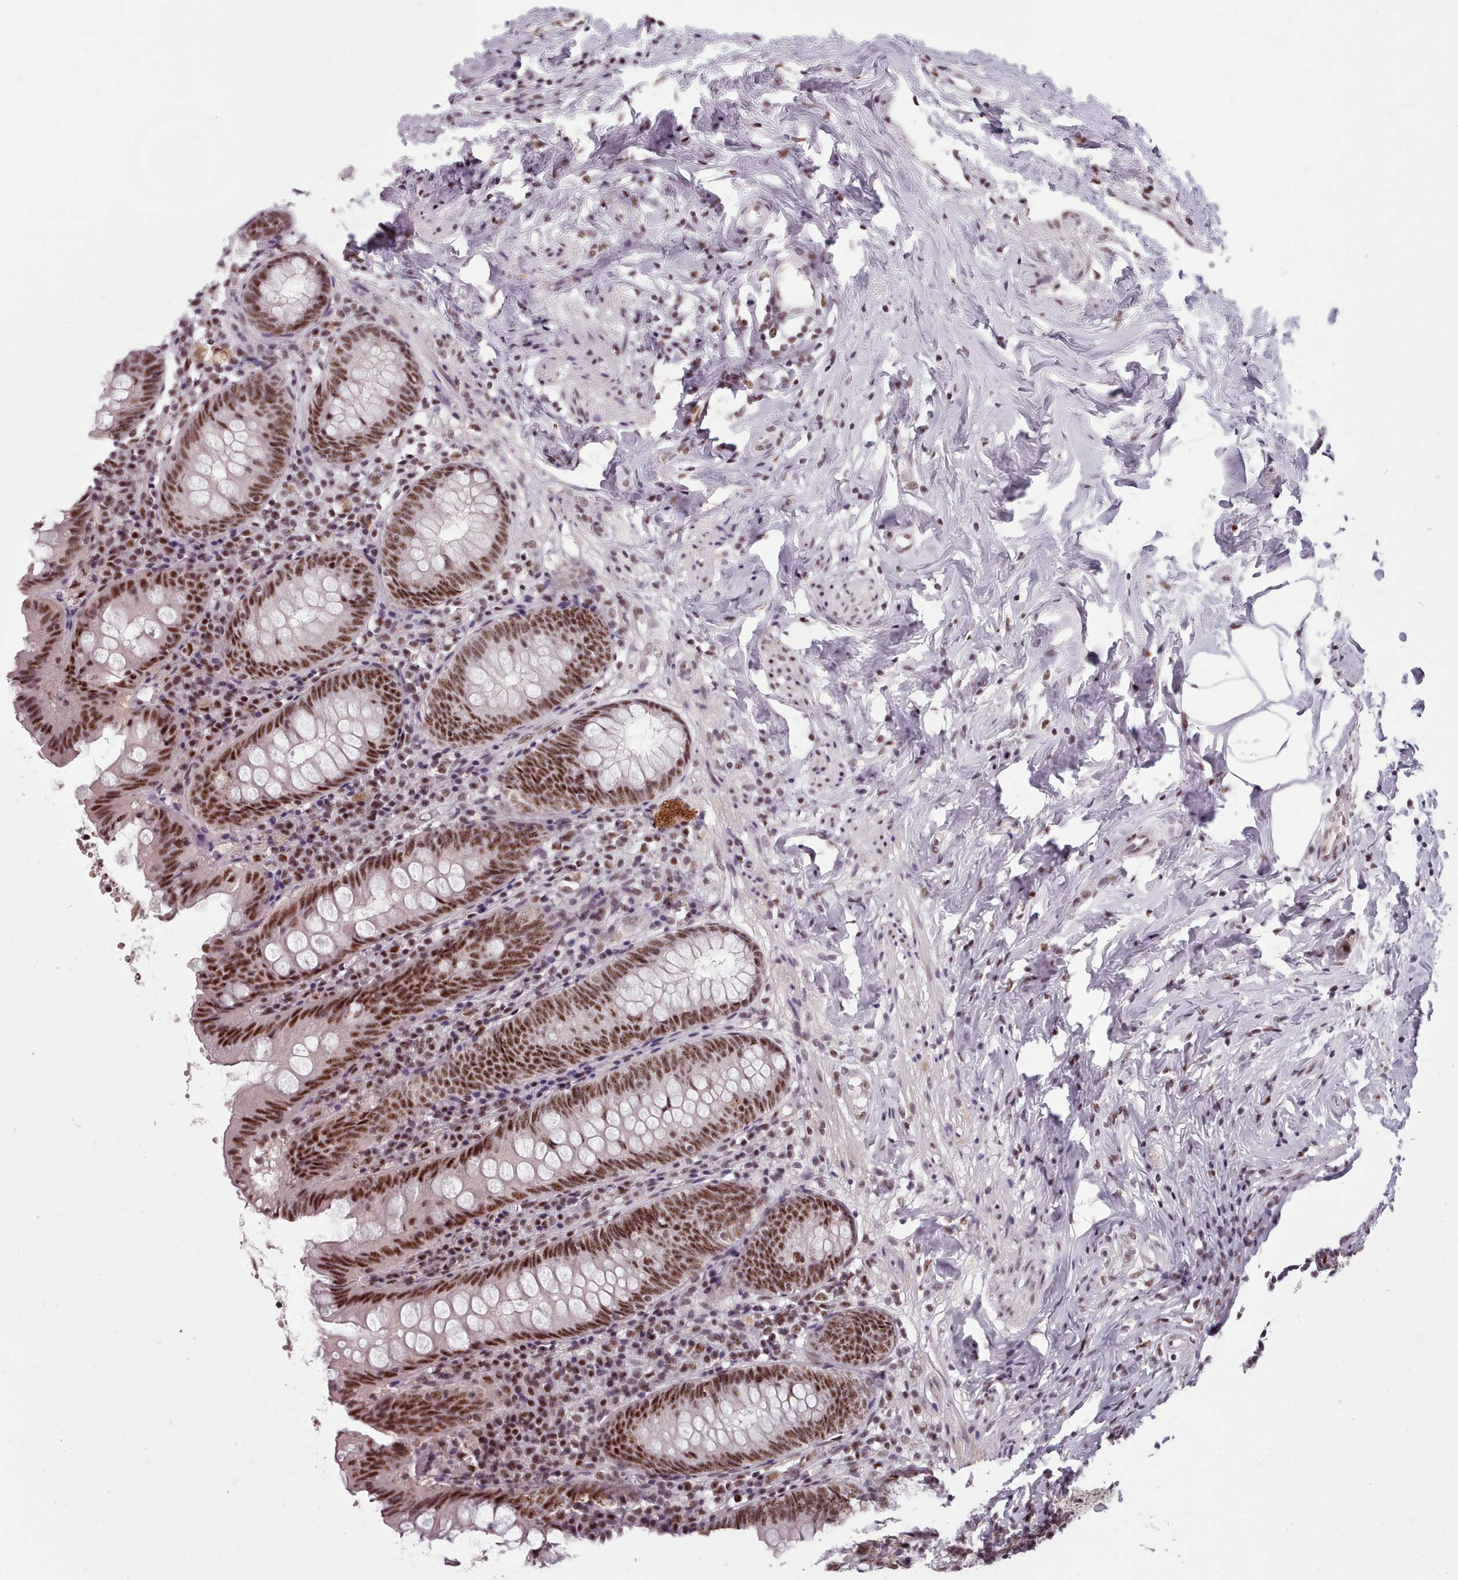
{"staining": {"intensity": "strong", "quantity": ">75%", "location": "nuclear"}, "tissue": "appendix", "cell_type": "Glandular cells", "image_type": "normal", "snomed": [{"axis": "morphology", "description": "Normal tissue, NOS"}, {"axis": "topography", "description": "Appendix"}], "caption": "Glandular cells reveal strong nuclear expression in about >75% of cells in benign appendix.", "gene": "SRRM1", "patient": {"sex": "female", "age": 54}}